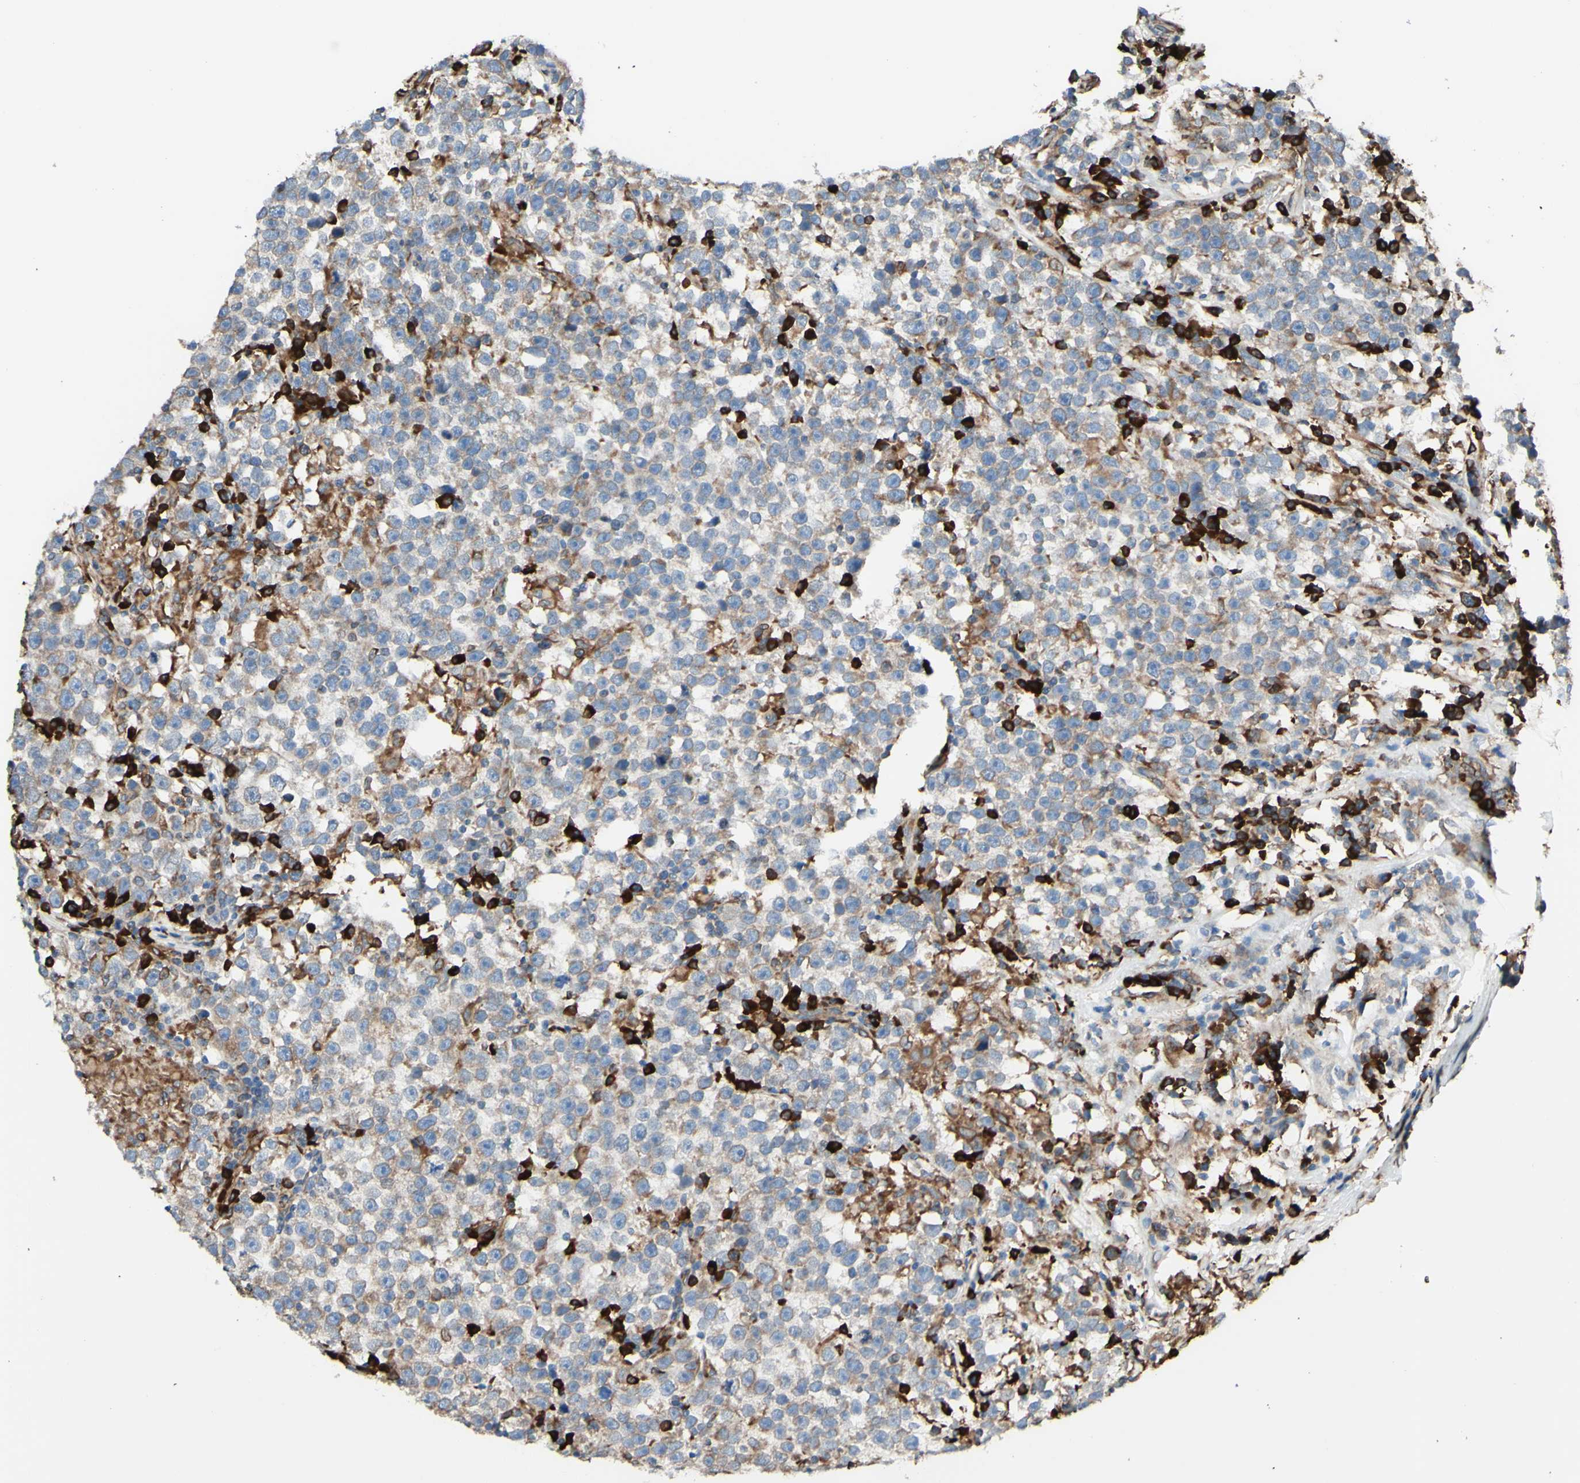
{"staining": {"intensity": "weak", "quantity": ">75%", "location": "cytoplasmic/membranous"}, "tissue": "testis cancer", "cell_type": "Tumor cells", "image_type": "cancer", "snomed": [{"axis": "morphology", "description": "Seminoma, NOS"}, {"axis": "topography", "description": "Testis"}], "caption": "Testis cancer tissue demonstrates weak cytoplasmic/membranous expression in about >75% of tumor cells, visualized by immunohistochemistry.", "gene": "DNAJB11", "patient": {"sex": "male", "age": 43}}